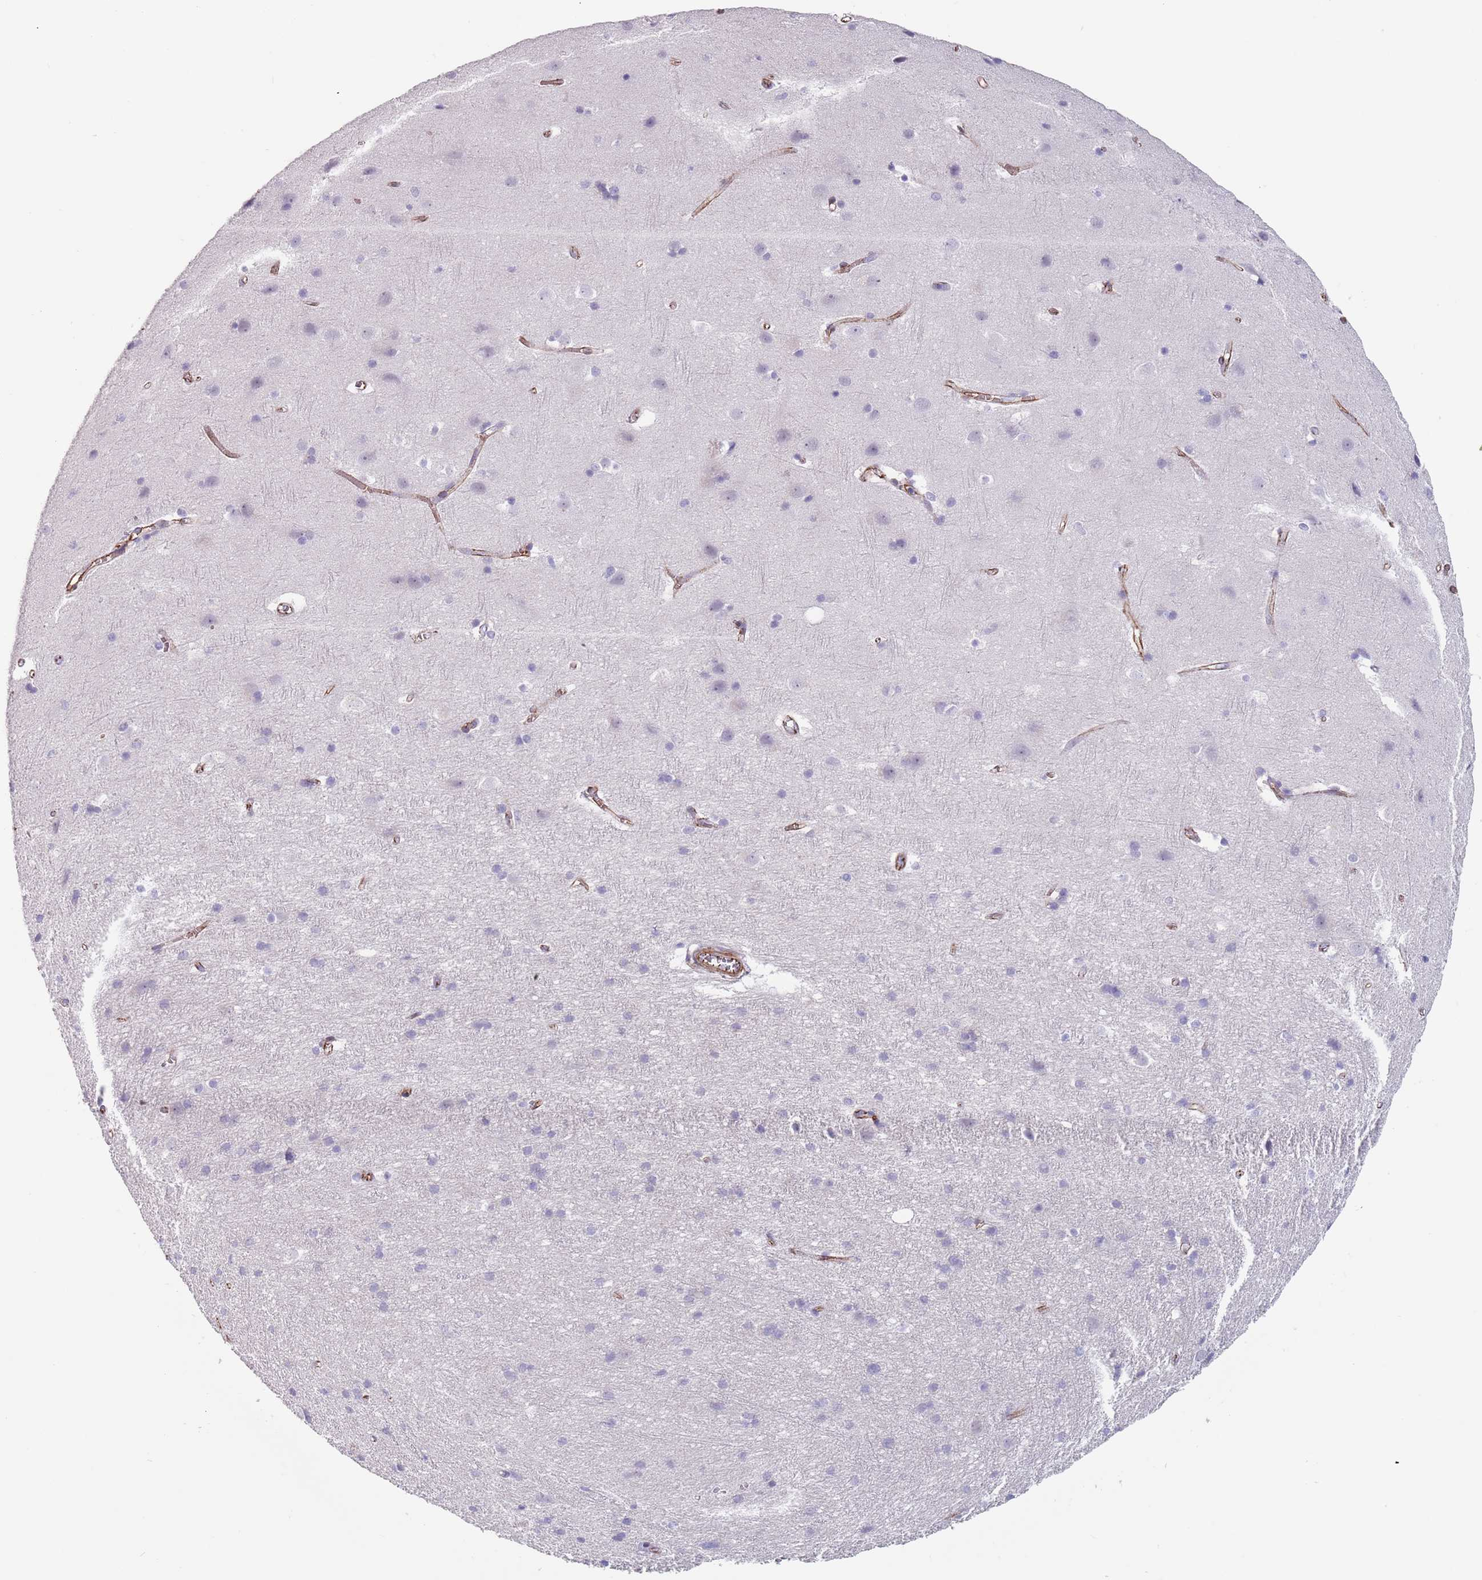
{"staining": {"intensity": "moderate", "quantity": ">75%", "location": "cytoplasmic/membranous"}, "tissue": "cerebral cortex", "cell_type": "Endothelial cells", "image_type": "normal", "snomed": [{"axis": "morphology", "description": "Normal tissue, NOS"}, {"axis": "topography", "description": "Cerebral cortex"}], "caption": "IHC photomicrograph of benign human cerebral cortex stained for a protein (brown), which demonstrates medium levels of moderate cytoplasmic/membranous positivity in about >75% of endothelial cells.", "gene": "OR5A2", "patient": {"sex": "male", "age": 54}}